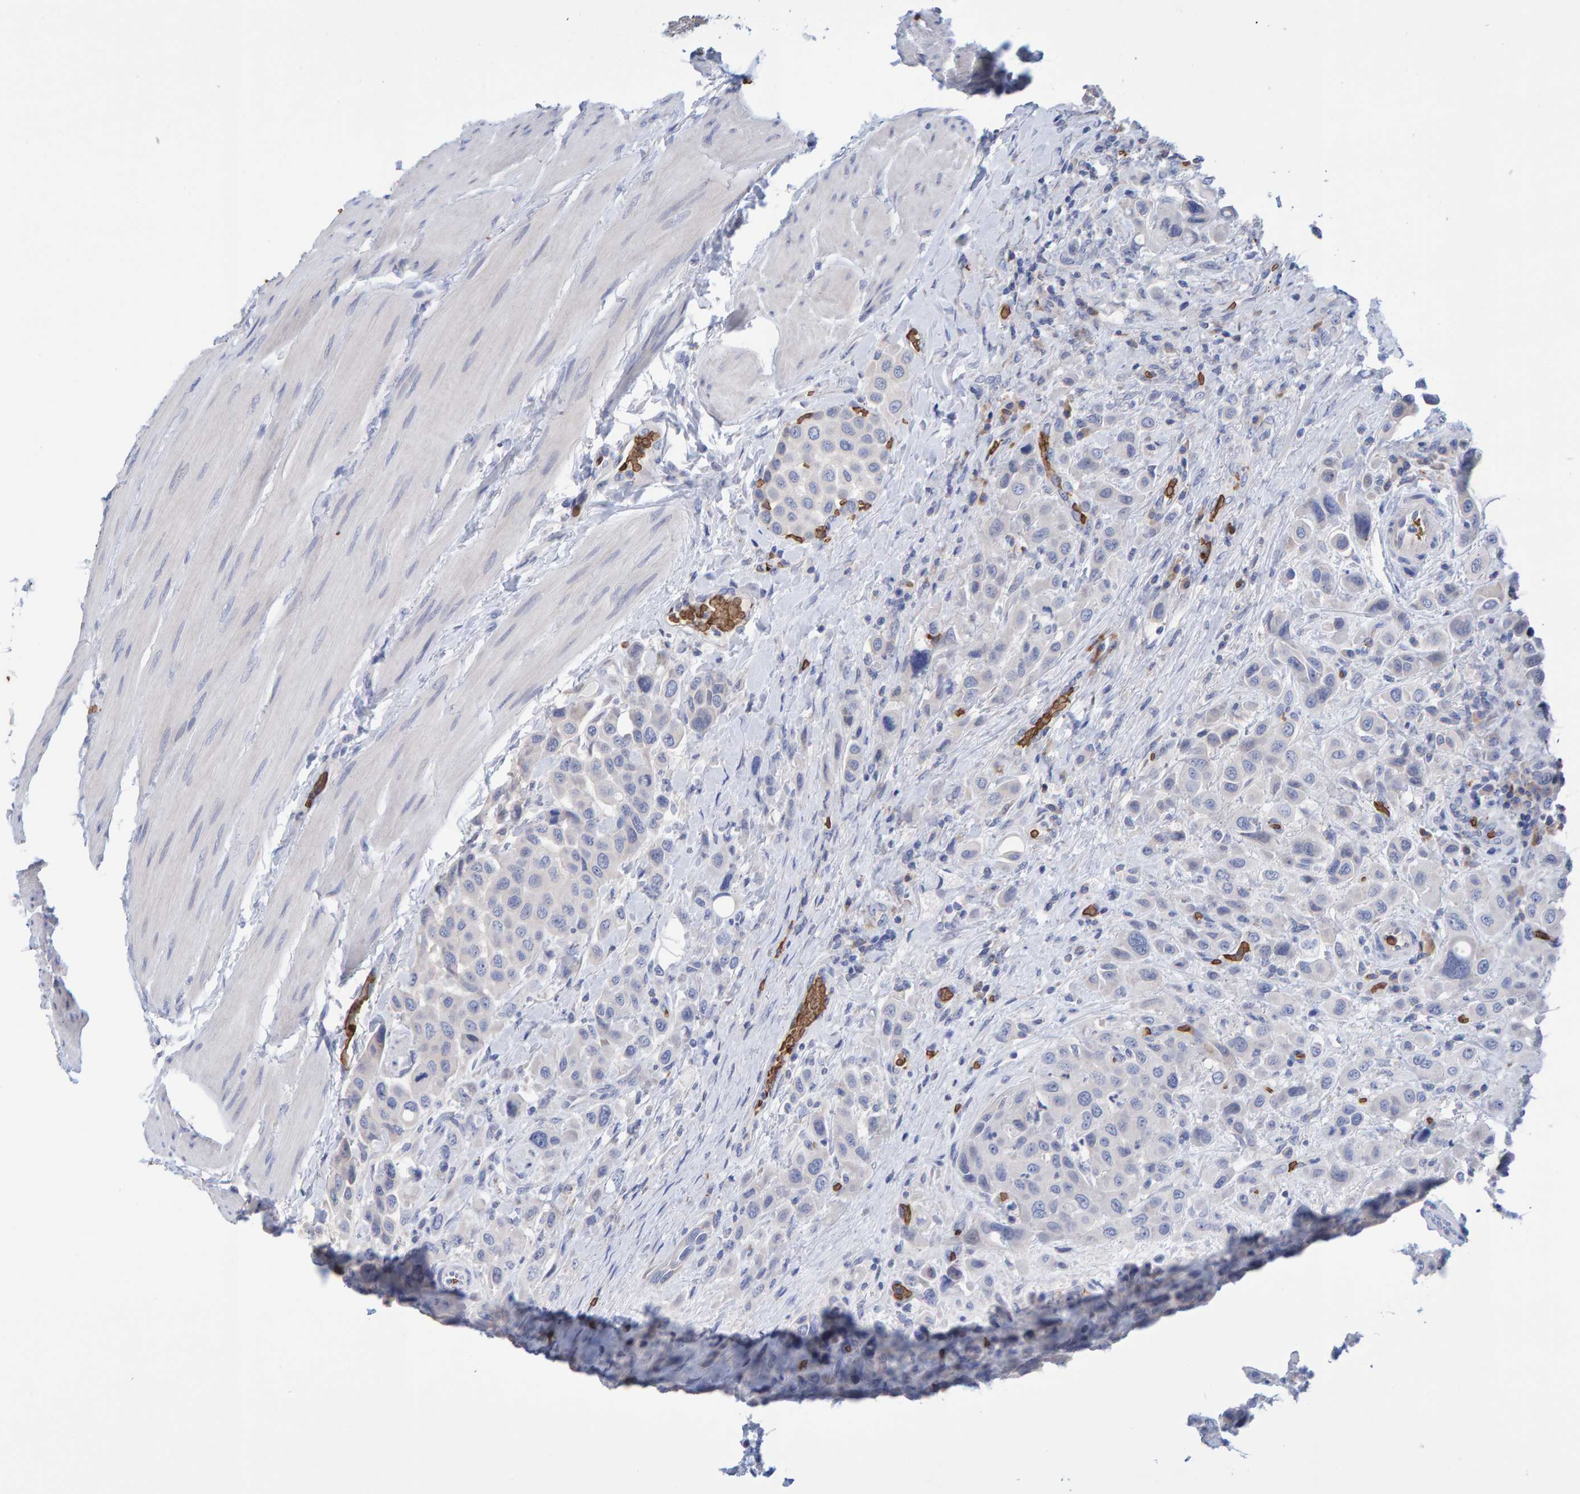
{"staining": {"intensity": "weak", "quantity": "<25%", "location": "cytoplasmic/membranous"}, "tissue": "urothelial cancer", "cell_type": "Tumor cells", "image_type": "cancer", "snomed": [{"axis": "morphology", "description": "Urothelial carcinoma, High grade"}, {"axis": "topography", "description": "Urinary bladder"}], "caption": "An image of human high-grade urothelial carcinoma is negative for staining in tumor cells.", "gene": "VPS9D1", "patient": {"sex": "male", "age": 50}}